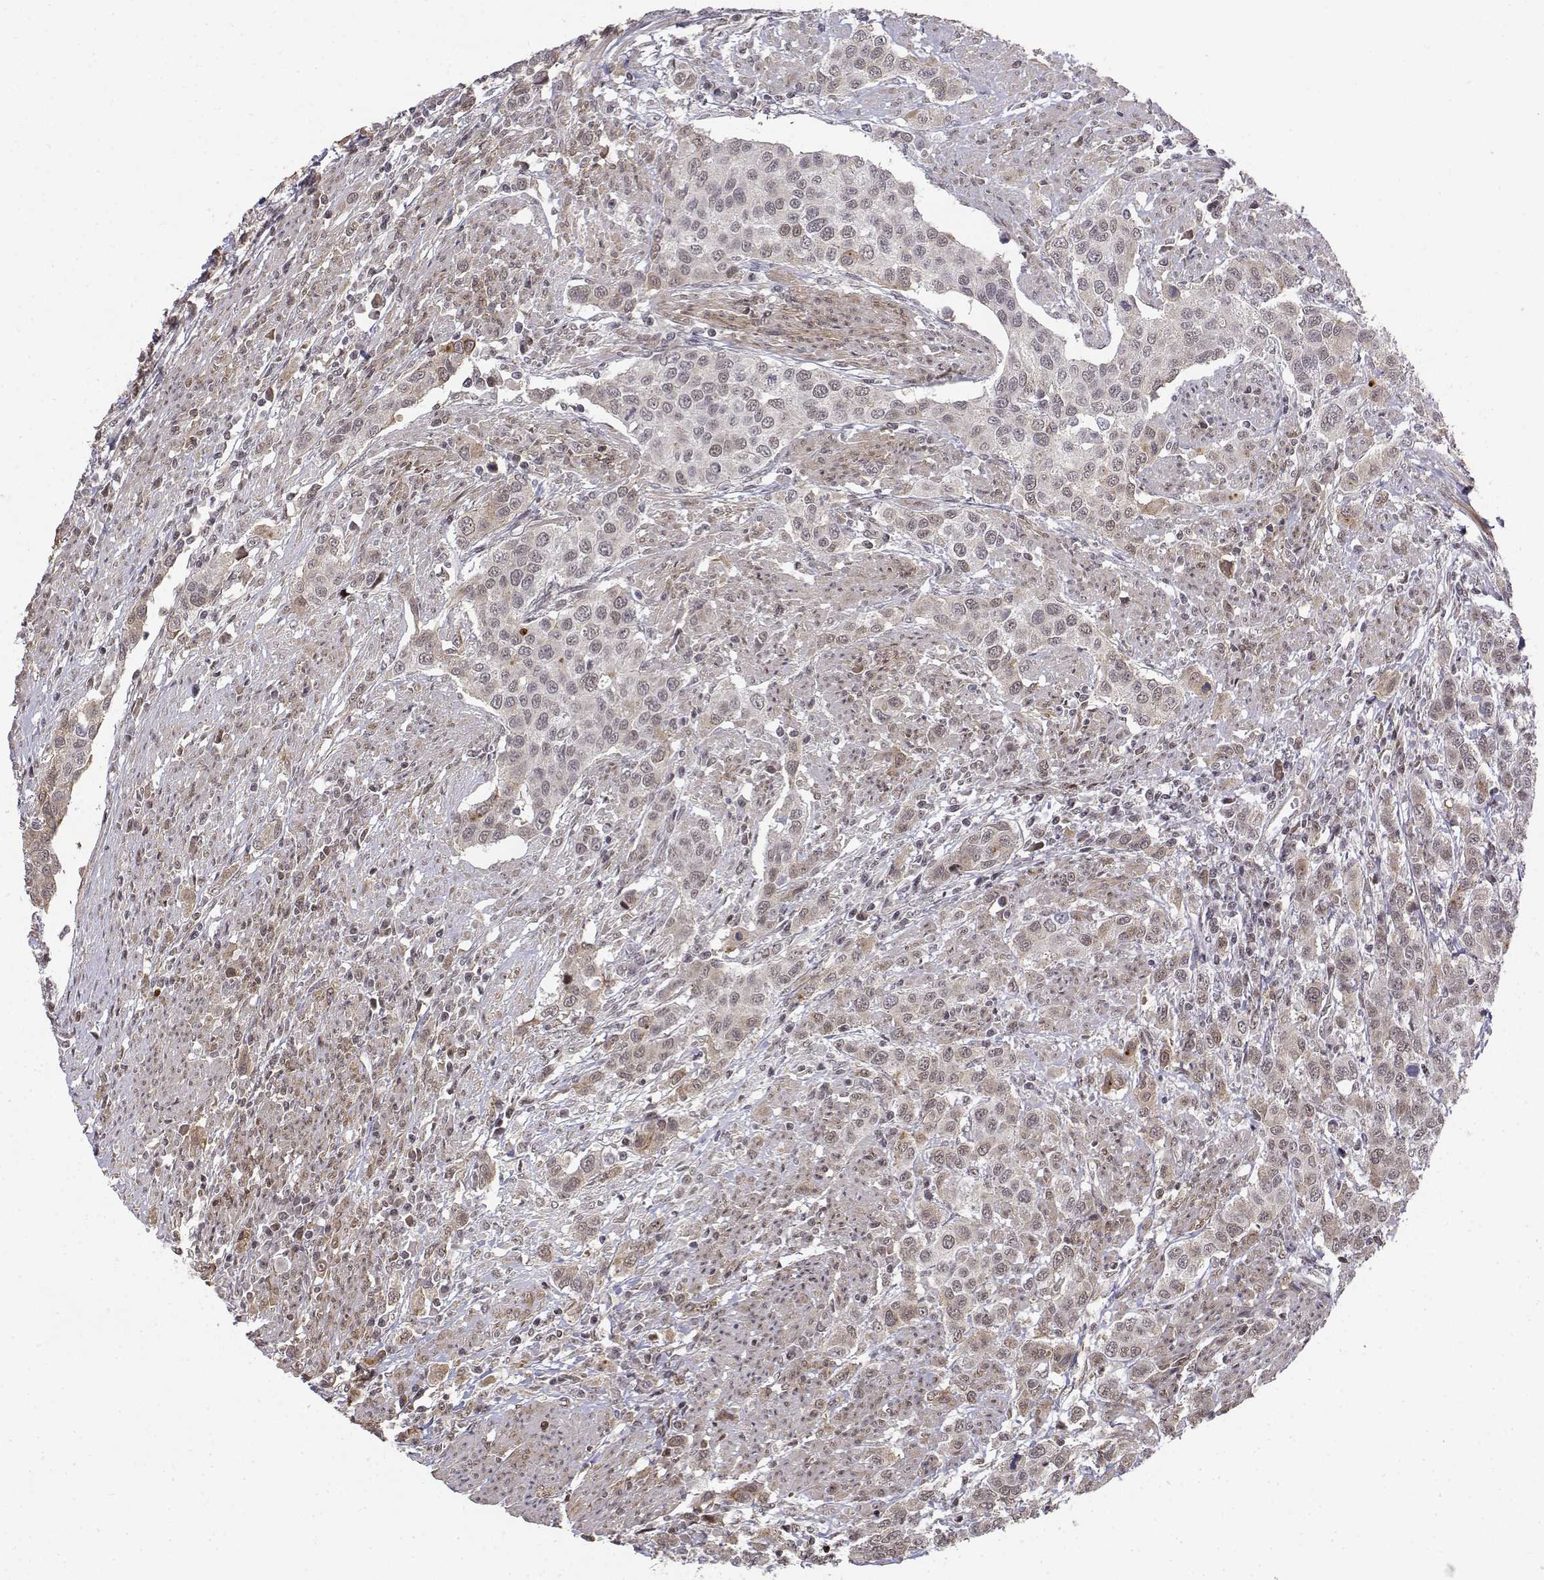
{"staining": {"intensity": "weak", "quantity": "25%-75%", "location": "cytoplasmic/membranous,nuclear"}, "tissue": "urothelial cancer", "cell_type": "Tumor cells", "image_type": "cancer", "snomed": [{"axis": "morphology", "description": "Urothelial carcinoma, High grade"}, {"axis": "topography", "description": "Urinary bladder"}], "caption": "Weak cytoplasmic/membranous and nuclear protein expression is present in approximately 25%-75% of tumor cells in high-grade urothelial carcinoma.", "gene": "ITGA7", "patient": {"sex": "female", "age": 58}}